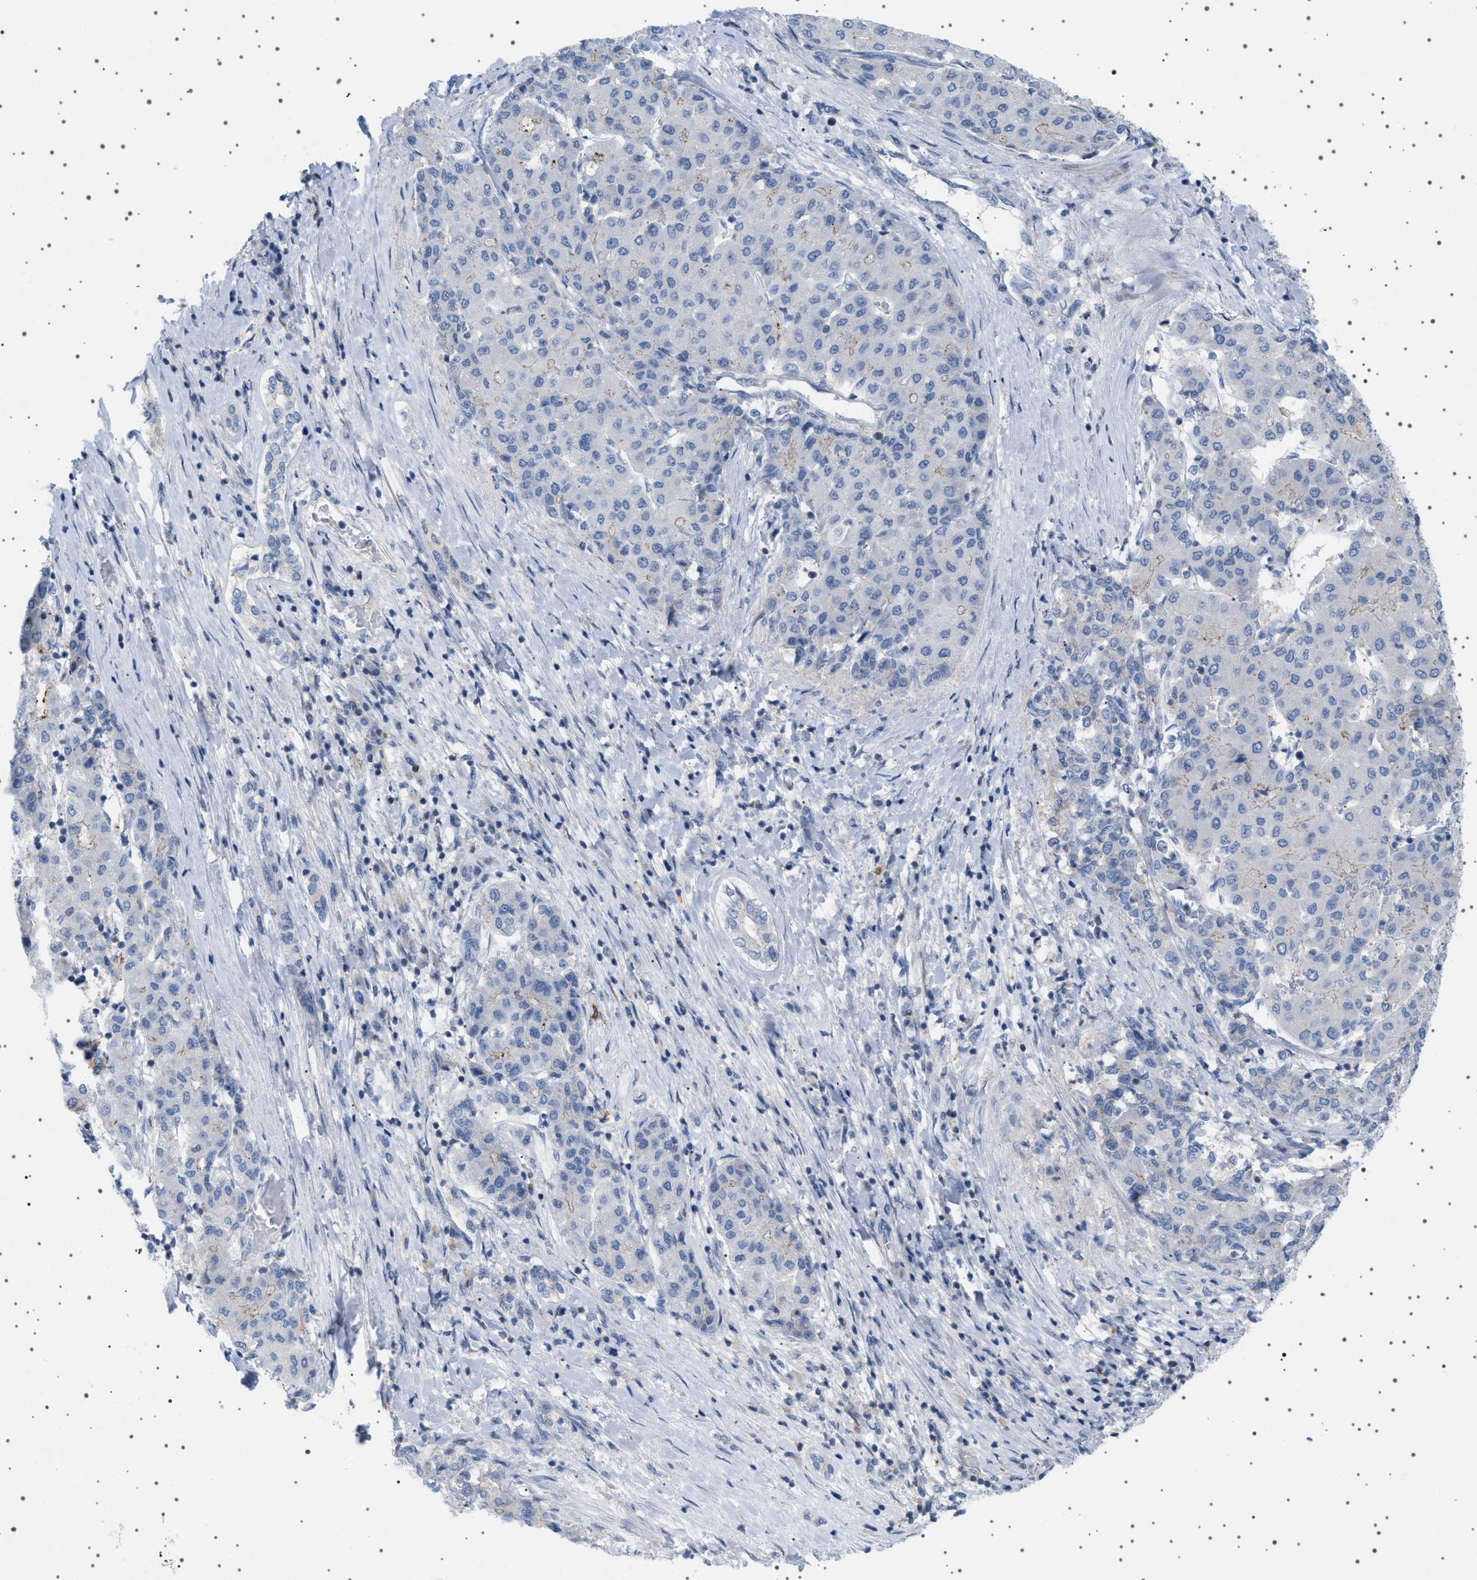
{"staining": {"intensity": "negative", "quantity": "none", "location": "none"}, "tissue": "liver cancer", "cell_type": "Tumor cells", "image_type": "cancer", "snomed": [{"axis": "morphology", "description": "Carcinoma, Hepatocellular, NOS"}, {"axis": "topography", "description": "Liver"}], "caption": "This is an immunohistochemistry (IHC) micrograph of human liver hepatocellular carcinoma. There is no expression in tumor cells.", "gene": "ADCY10", "patient": {"sex": "male", "age": 65}}